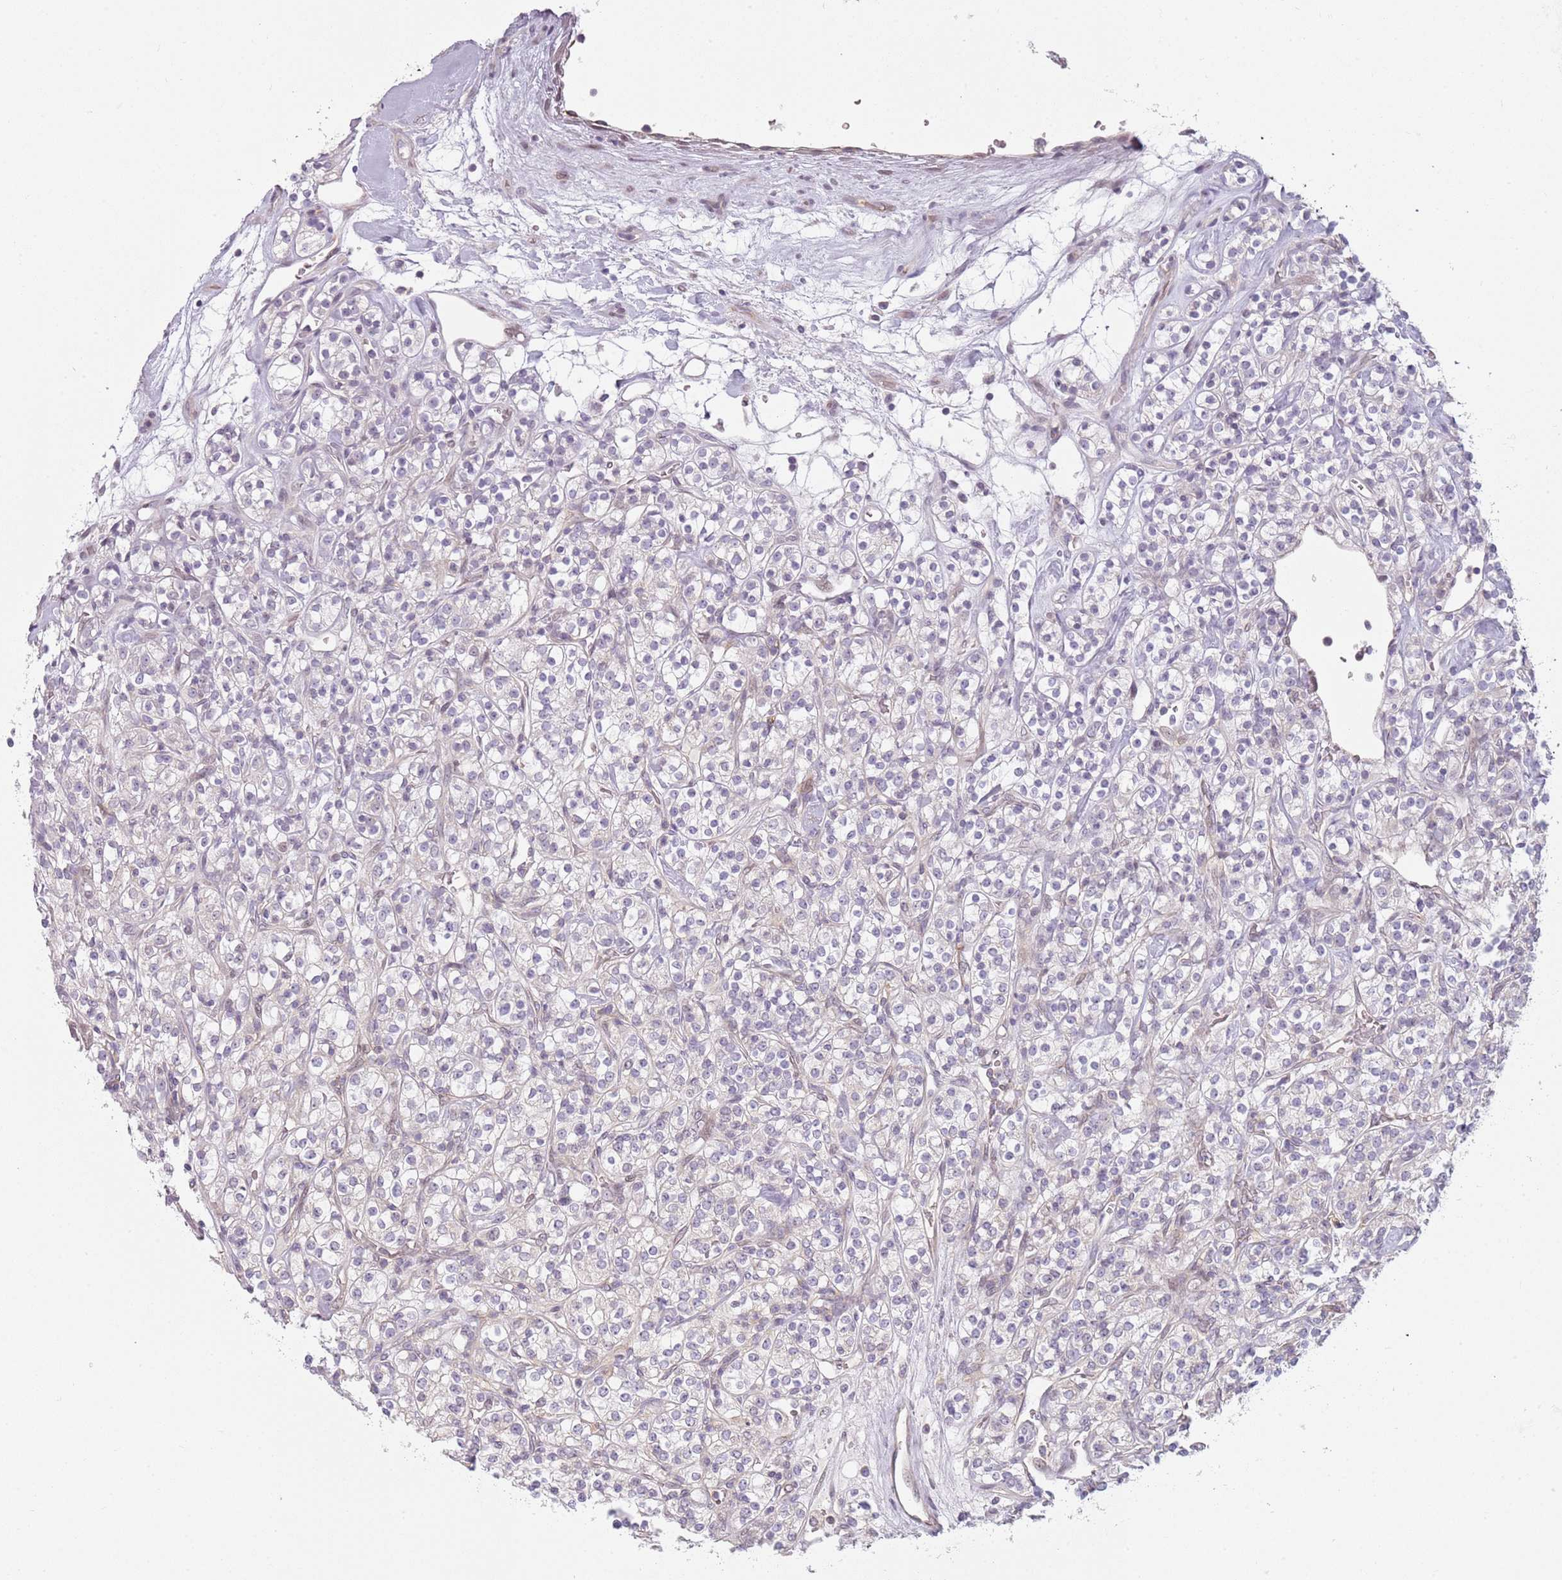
{"staining": {"intensity": "negative", "quantity": "none", "location": "none"}, "tissue": "renal cancer", "cell_type": "Tumor cells", "image_type": "cancer", "snomed": [{"axis": "morphology", "description": "Adenocarcinoma, NOS"}, {"axis": "topography", "description": "Kidney"}], "caption": "This is an immunohistochemistry histopathology image of human adenocarcinoma (renal). There is no expression in tumor cells.", "gene": "DEFB116", "patient": {"sex": "male", "age": 77}}